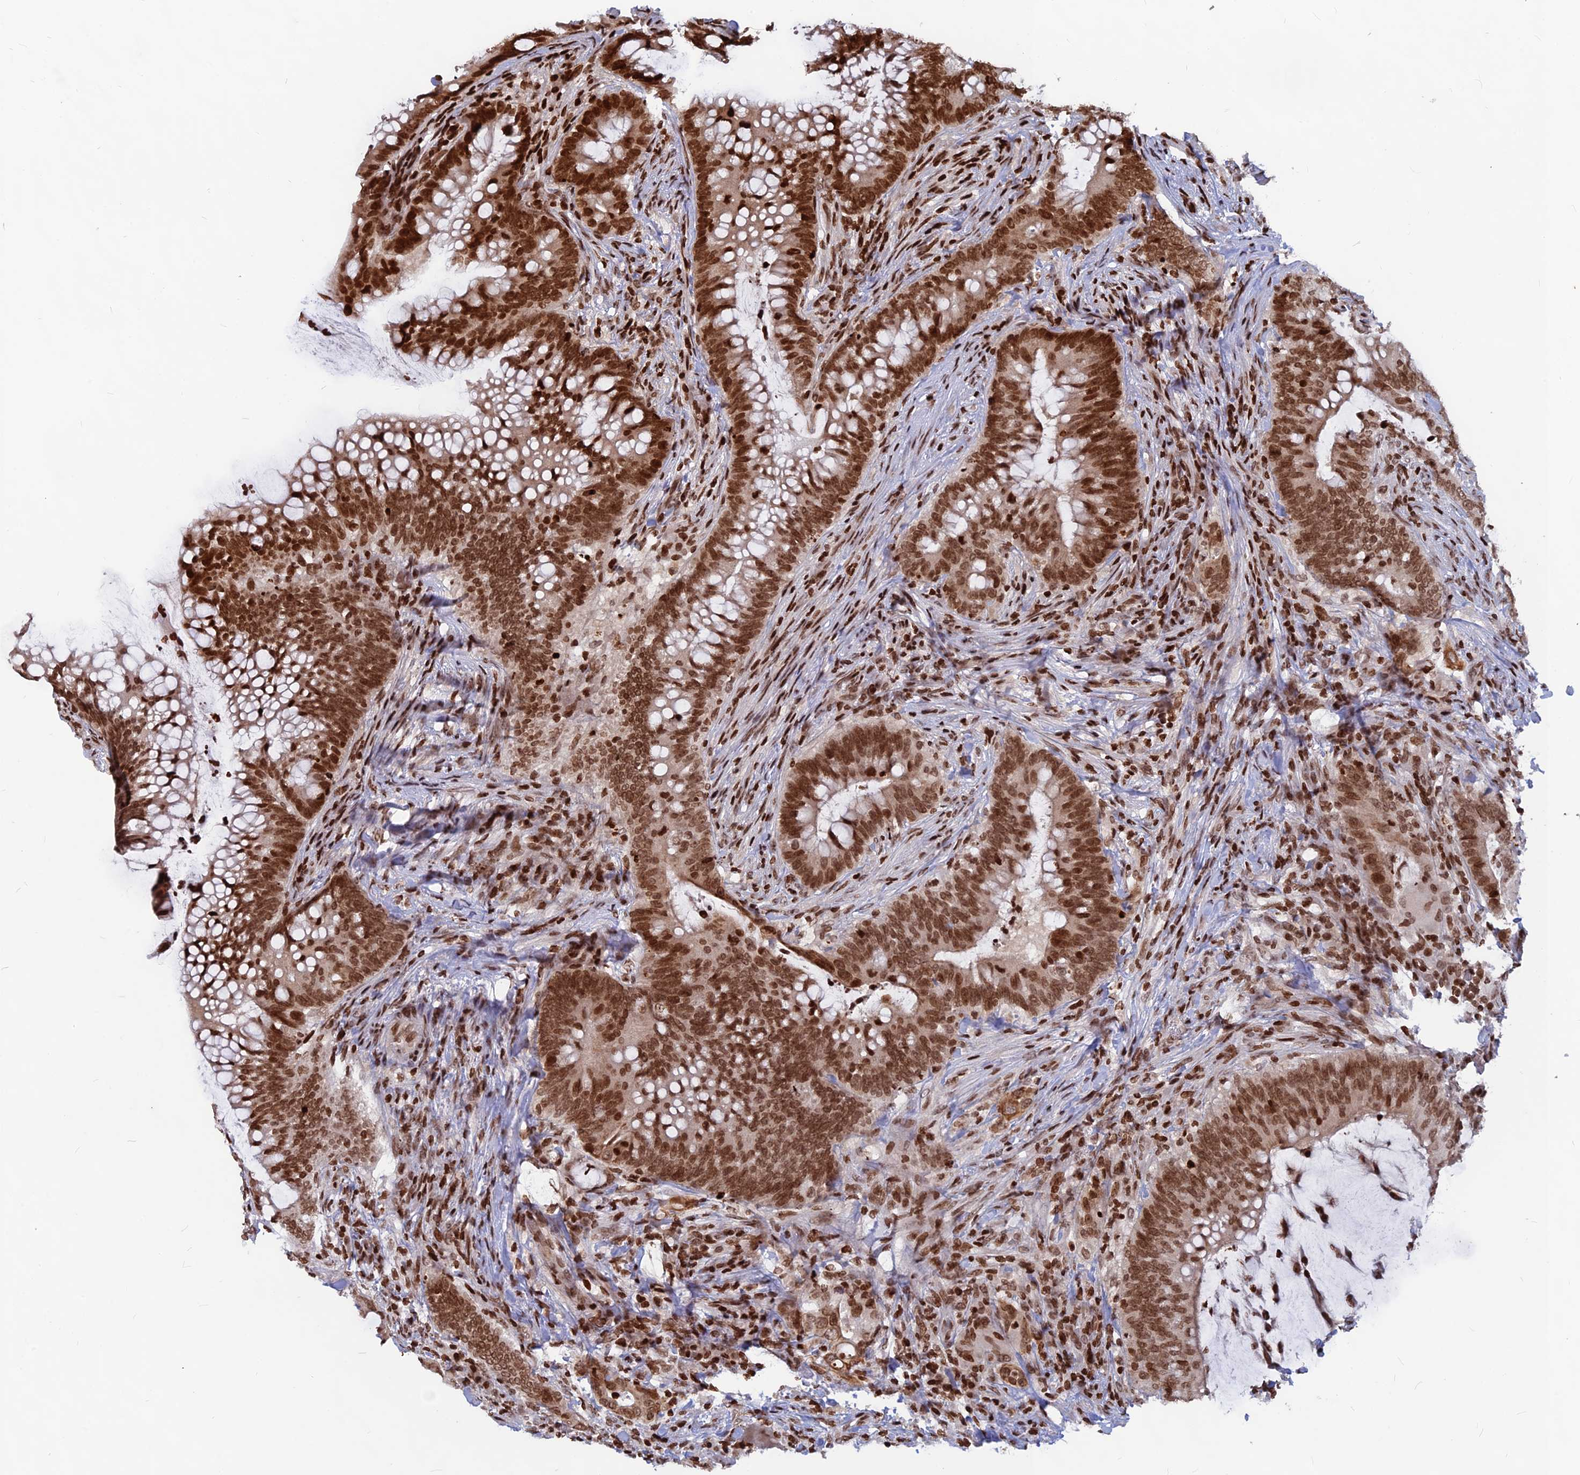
{"staining": {"intensity": "strong", "quantity": ">75%", "location": "nuclear"}, "tissue": "colorectal cancer", "cell_type": "Tumor cells", "image_type": "cancer", "snomed": [{"axis": "morphology", "description": "Adenocarcinoma, NOS"}, {"axis": "topography", "description": "Colon"}], "caption": "Tumor cells show high levels of strong nuclear staining in about >75% of cells in adenocarcinoma (colorectal). (DAB (3,3'-diaminobenzidine) IHC with brightfield microscopy, high magnification).", "gene": "TET2", "patient": {"sex": "female", "age": 66}}